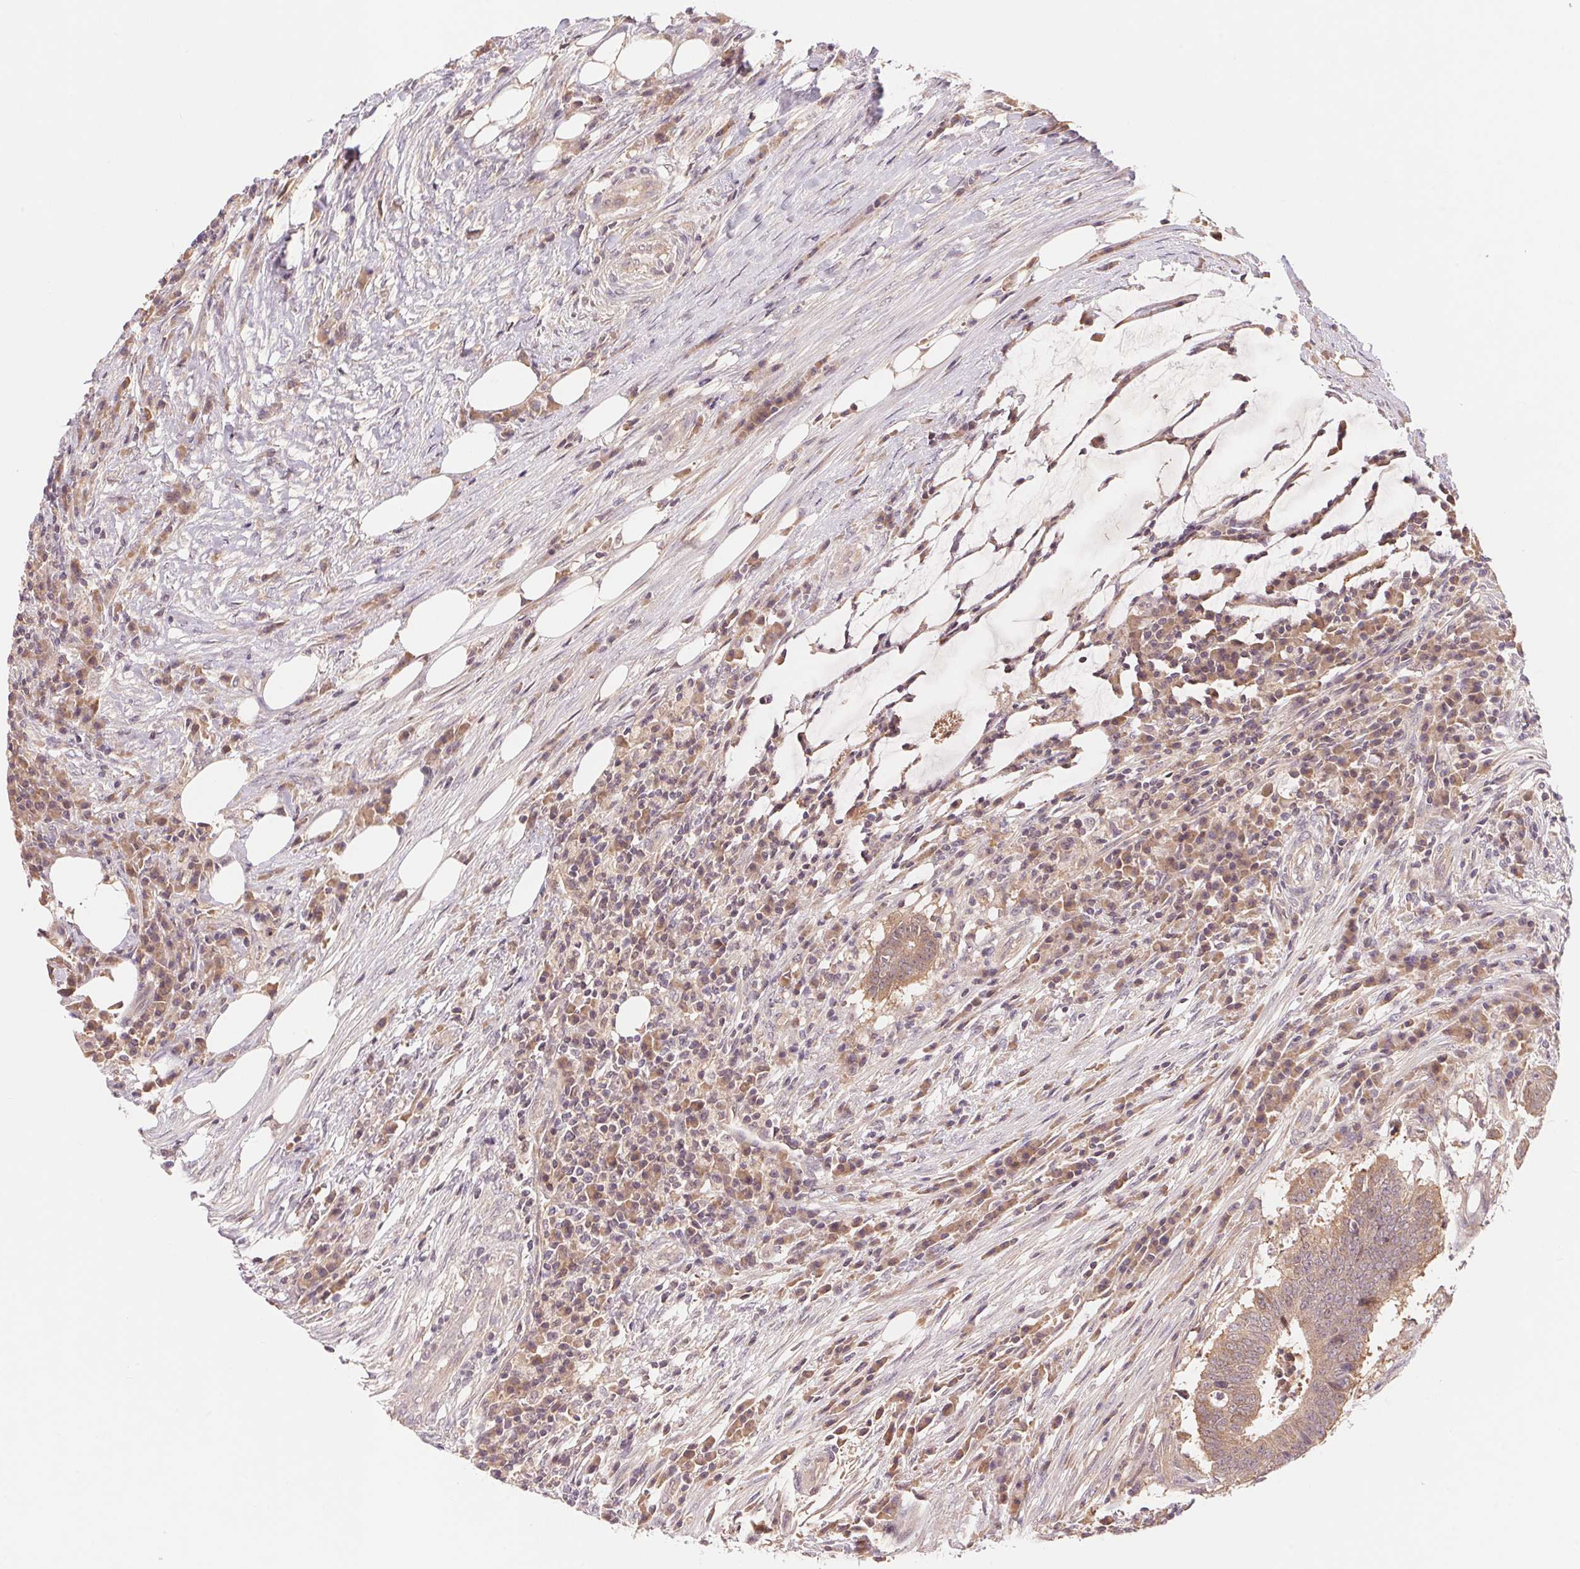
{"staining": {"intensity": "moderate", "quantity": ">75%", "location": "cytoplasmic/membranous"}, "tissue": "colorectal cancer", "cell_type": "Tumor cells", "image_type": "cancer", "snomed": [{"axis": "morphology", "description": "Adenocarcinoma, NOS"}, {"axis": "topography", "description": "Colon"}], "caption": "IHC (DAB) staining of colorectal cancer (adenocarcinoma) exhibits moderate cytoplasmic/membranous protein positivity in approximately >75% of tumor cells. The staining was performed using DAB (3,3'-diaminobenzidine) to visualize the protein expression in brown, while the nuclei were stained in blue with hematoxylin (Magnification: 20x).", "gene": "BNIP5", "patient": {"sex": "female", "age": 43}}